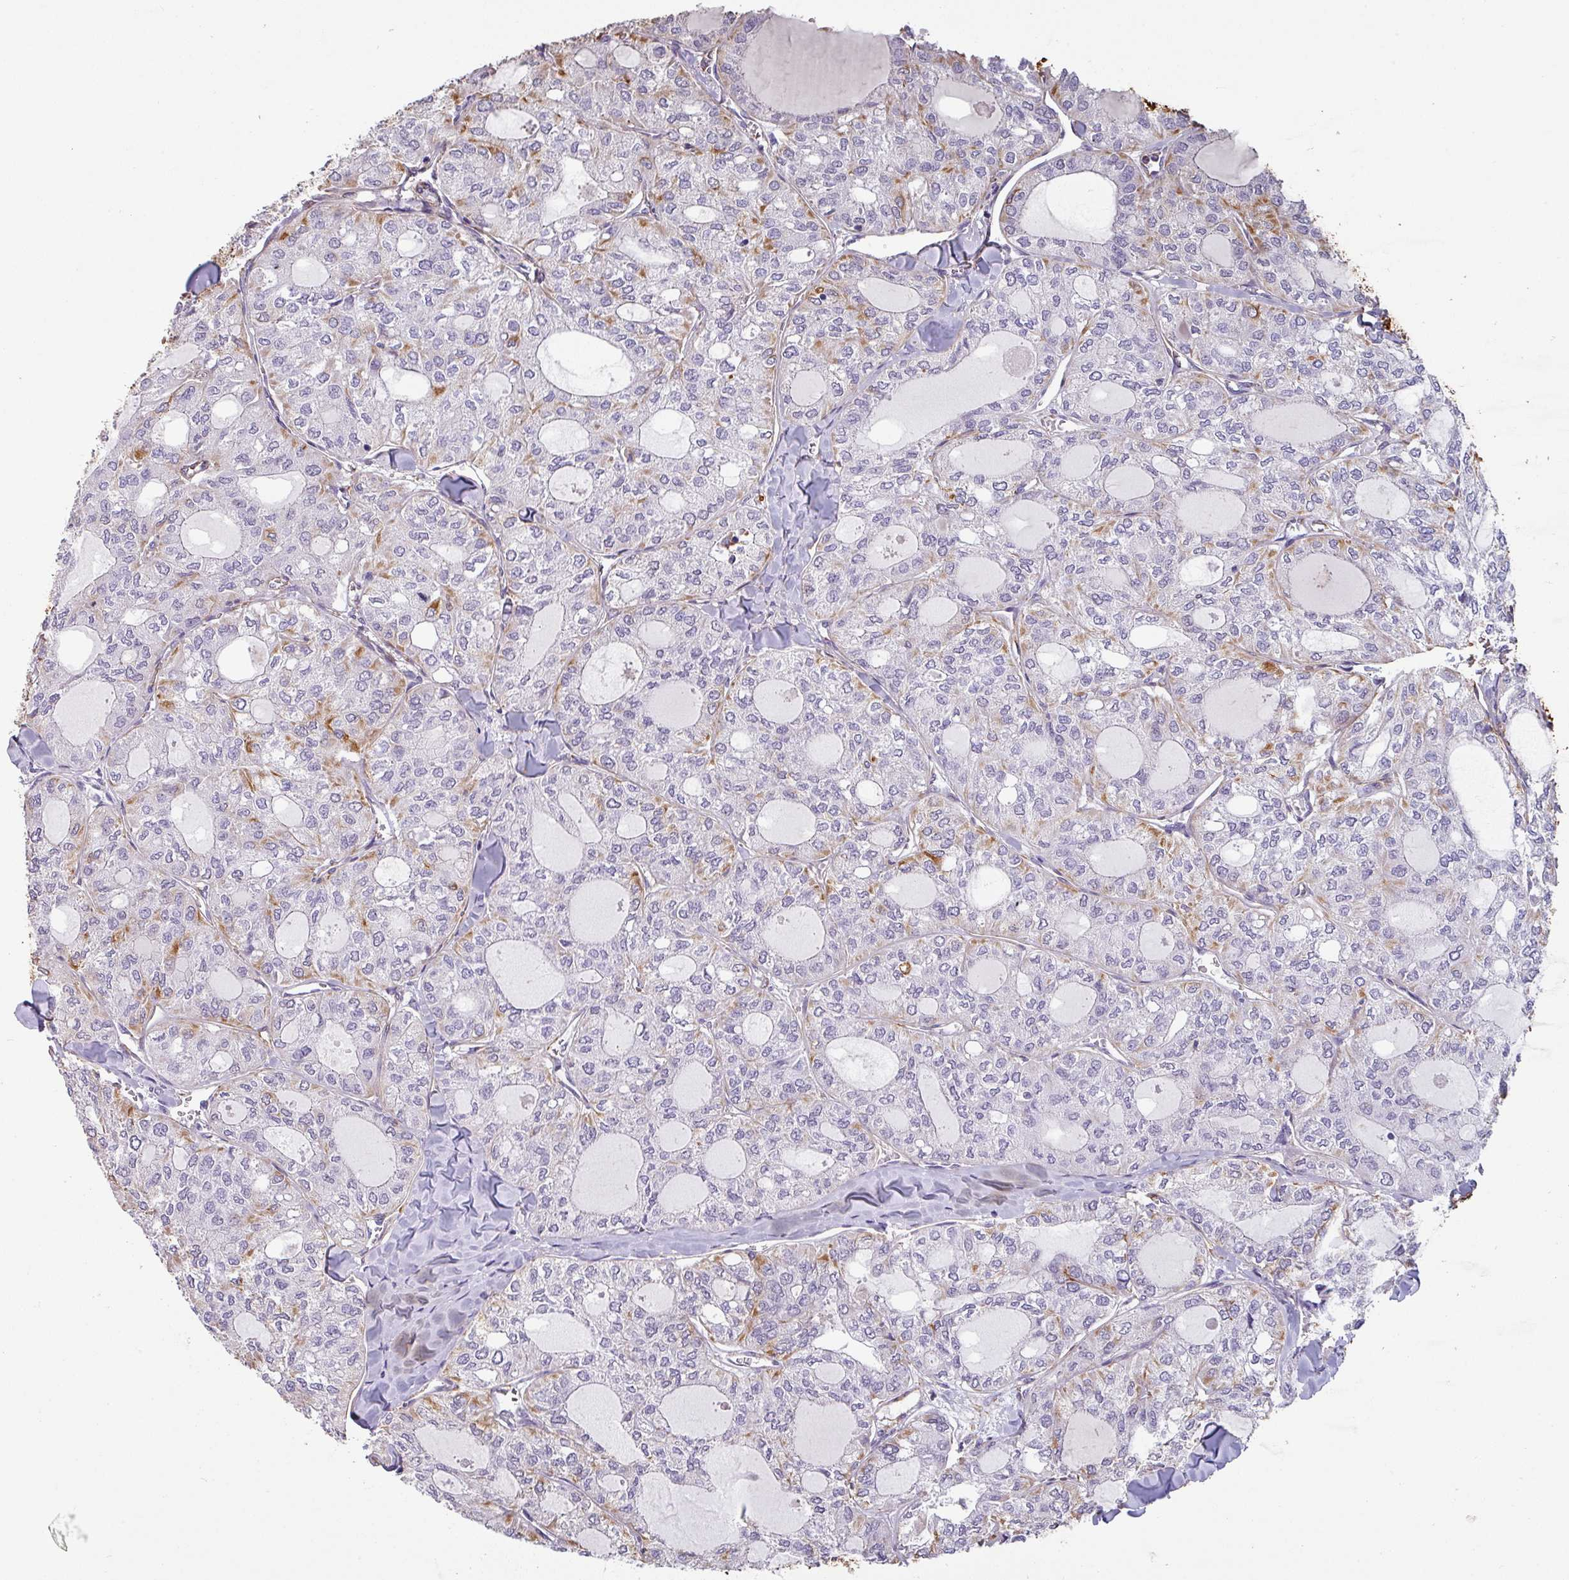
{"staining": {"intensity": "moderate", "quantity": "<25%", "location": "cytoplasmic/membranous"}, "tissue": "thyroid cancer", "cell_type": "Tumor cells", "image_type": "cancer", "snomed": [{"axis": "morphology", "description": "Follicular adenoma carcinoma, NOS"}, {"axis": "topography", "description": "Thyroid gland"}], "caption": "Protein analysis of thyroid follicular adenoma carcinoma tissue shows moderate cytoplasmic/membranous positivity in approximately <25% of tumor cells. (brown staining indicates protein expression, while blue staining denotes nuclei).", "gene": "ZNF280C", "patient": {"sex": "male", "age": 75}}